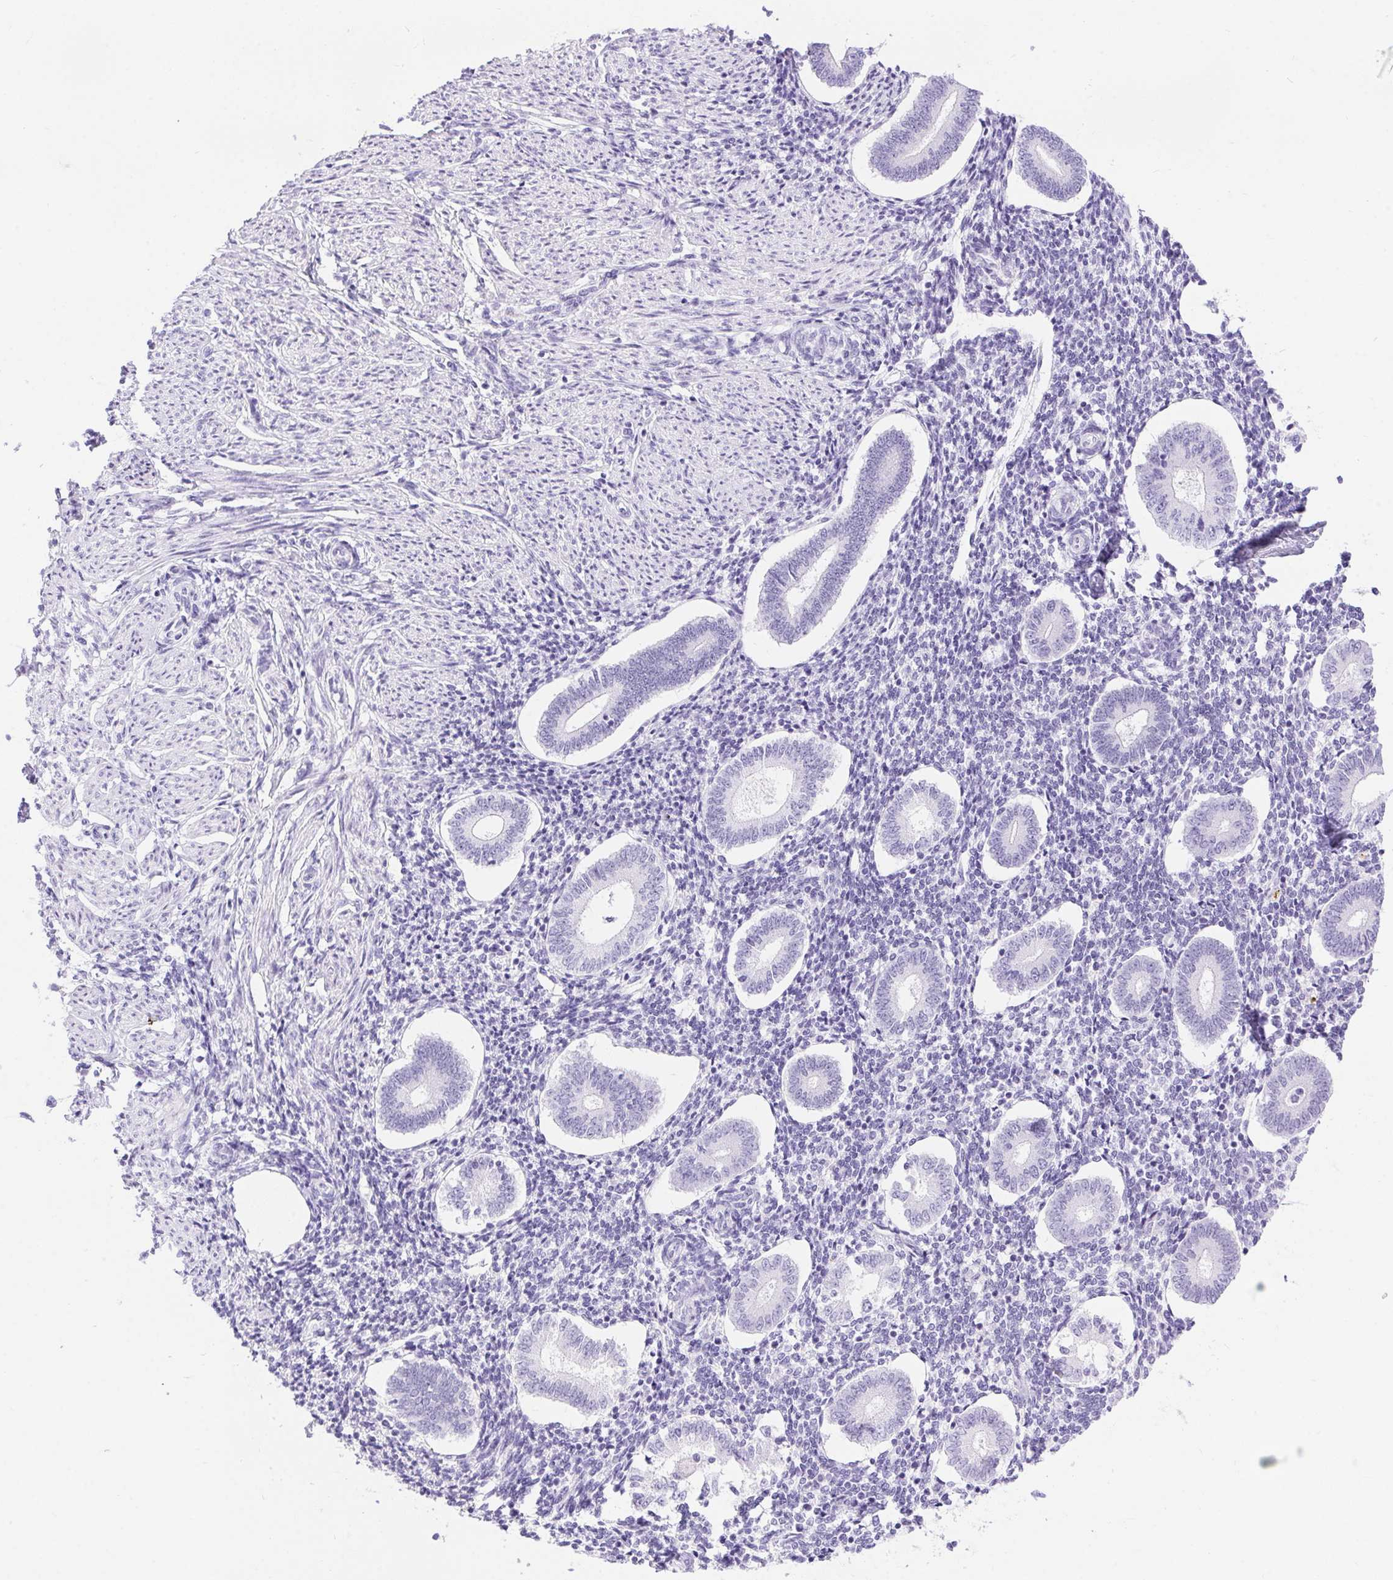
{"staining": {"intensity": "negative", "quantity": "none", "location": "none"}, "tissue": "endometrium", "cell_type": "Cells in endometrial stroma", "image_type": "normal", "snomed": [{"axis": "morphology", "description": "Normal tissue, NOS"}, {"axis": "topography", "description": "Endometrium"}], "caption": "IHC of unremarkable endometrium displays no staining in cells in endometrial stroma.", "gene": "ERP27", "patient": {"sex": "female", "age": 40}}